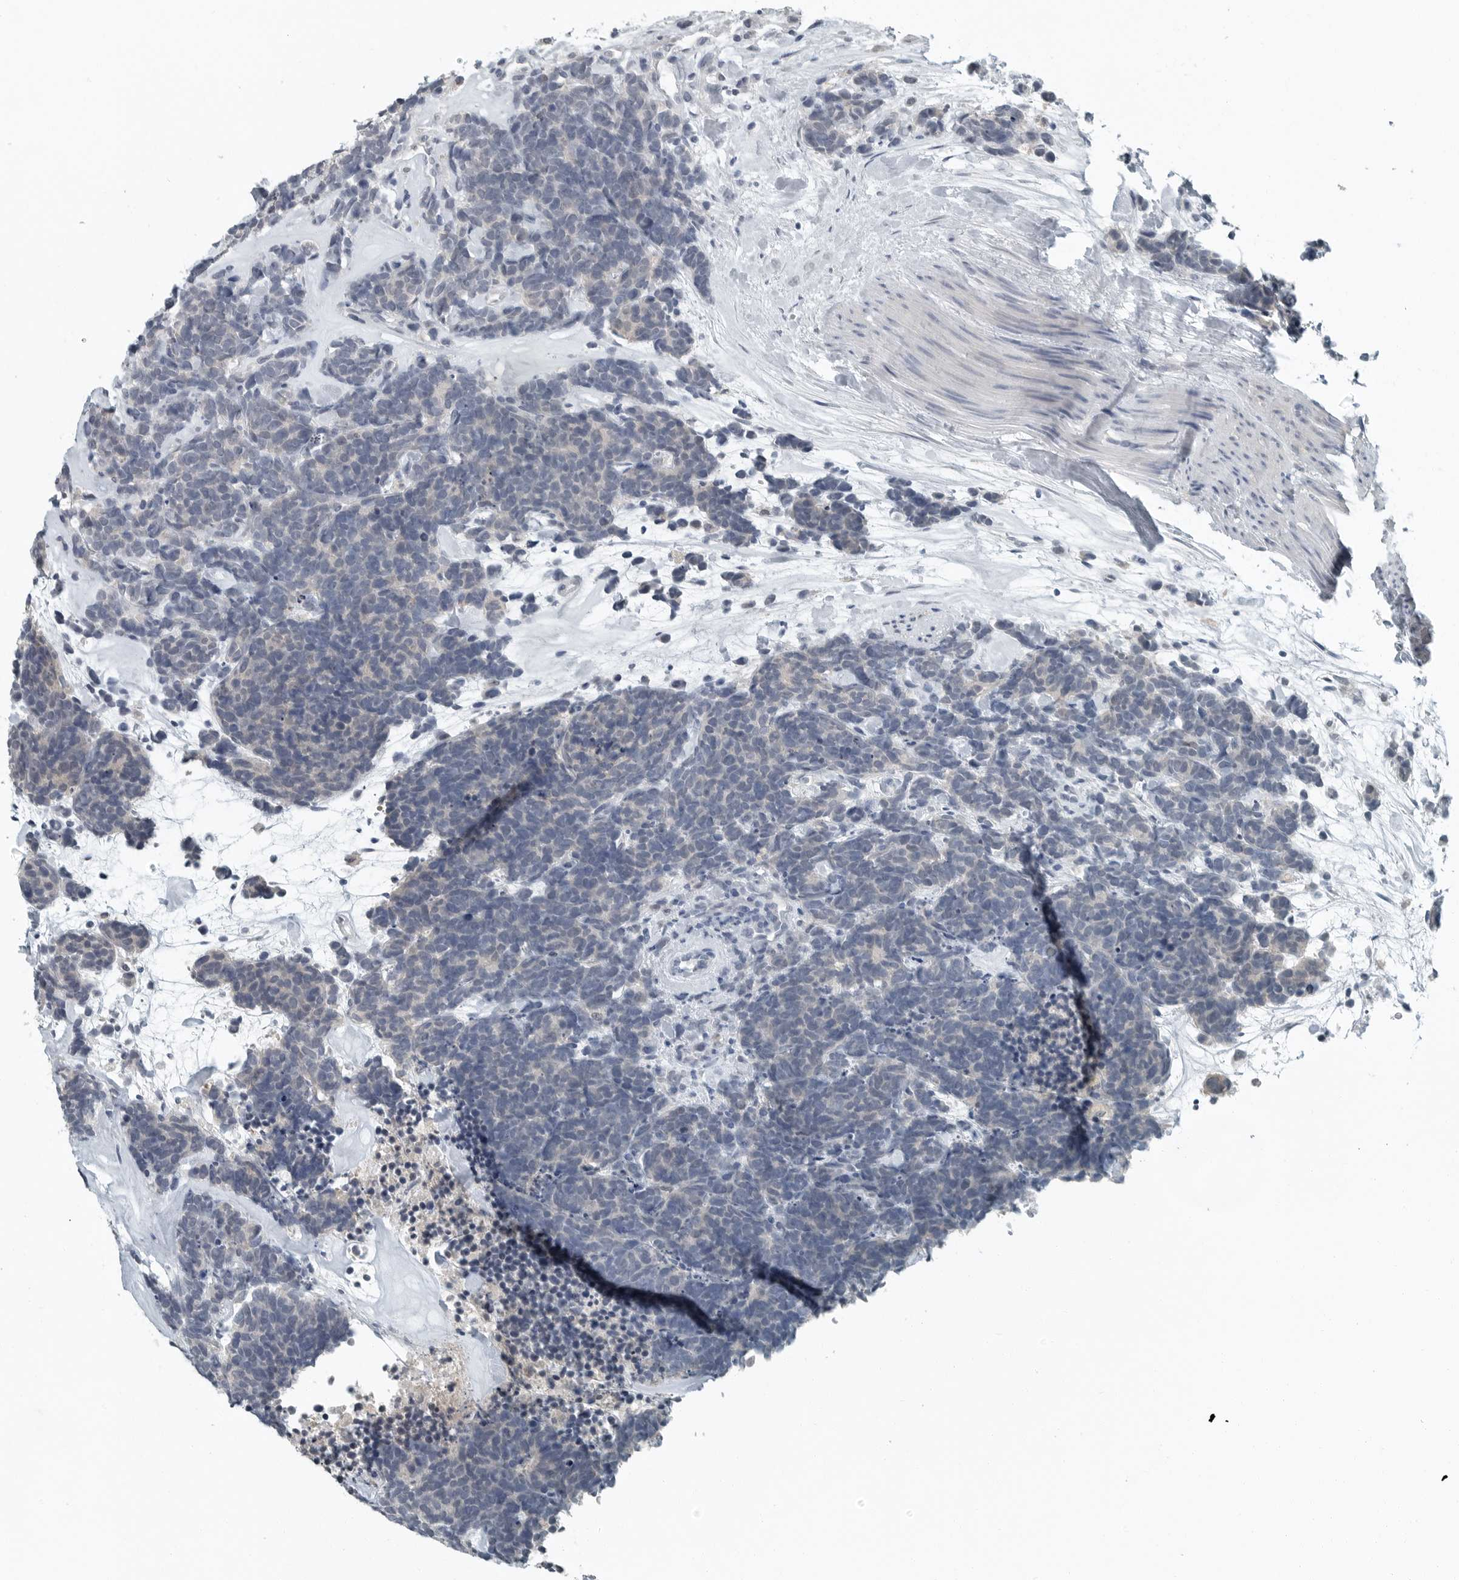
{"staining": {"intensity": "negative", "quantity": "none", "location": "none"}, "tissue": "carcinoid", "cell_type": "Tumor cells", "image_type": "cancer", "snomed": [{"axis": "morphology", "description": "Carcinoma, NOS"}, {"axis": "morphology", "description": "Carcinoid, malignant, NOS"}, {"axis": "topography", "description": "Urinary bladder"}], "caption": "High magnification brightfield microscopy of carcinoid stained with DAB (3,3'-diaminobenzidine) (brown) and counterstained with hematoxylin (blue): tumor cells show no significant staining.", "gene": "KYAT1", "patient": {"sex": "male", "age": 57}}